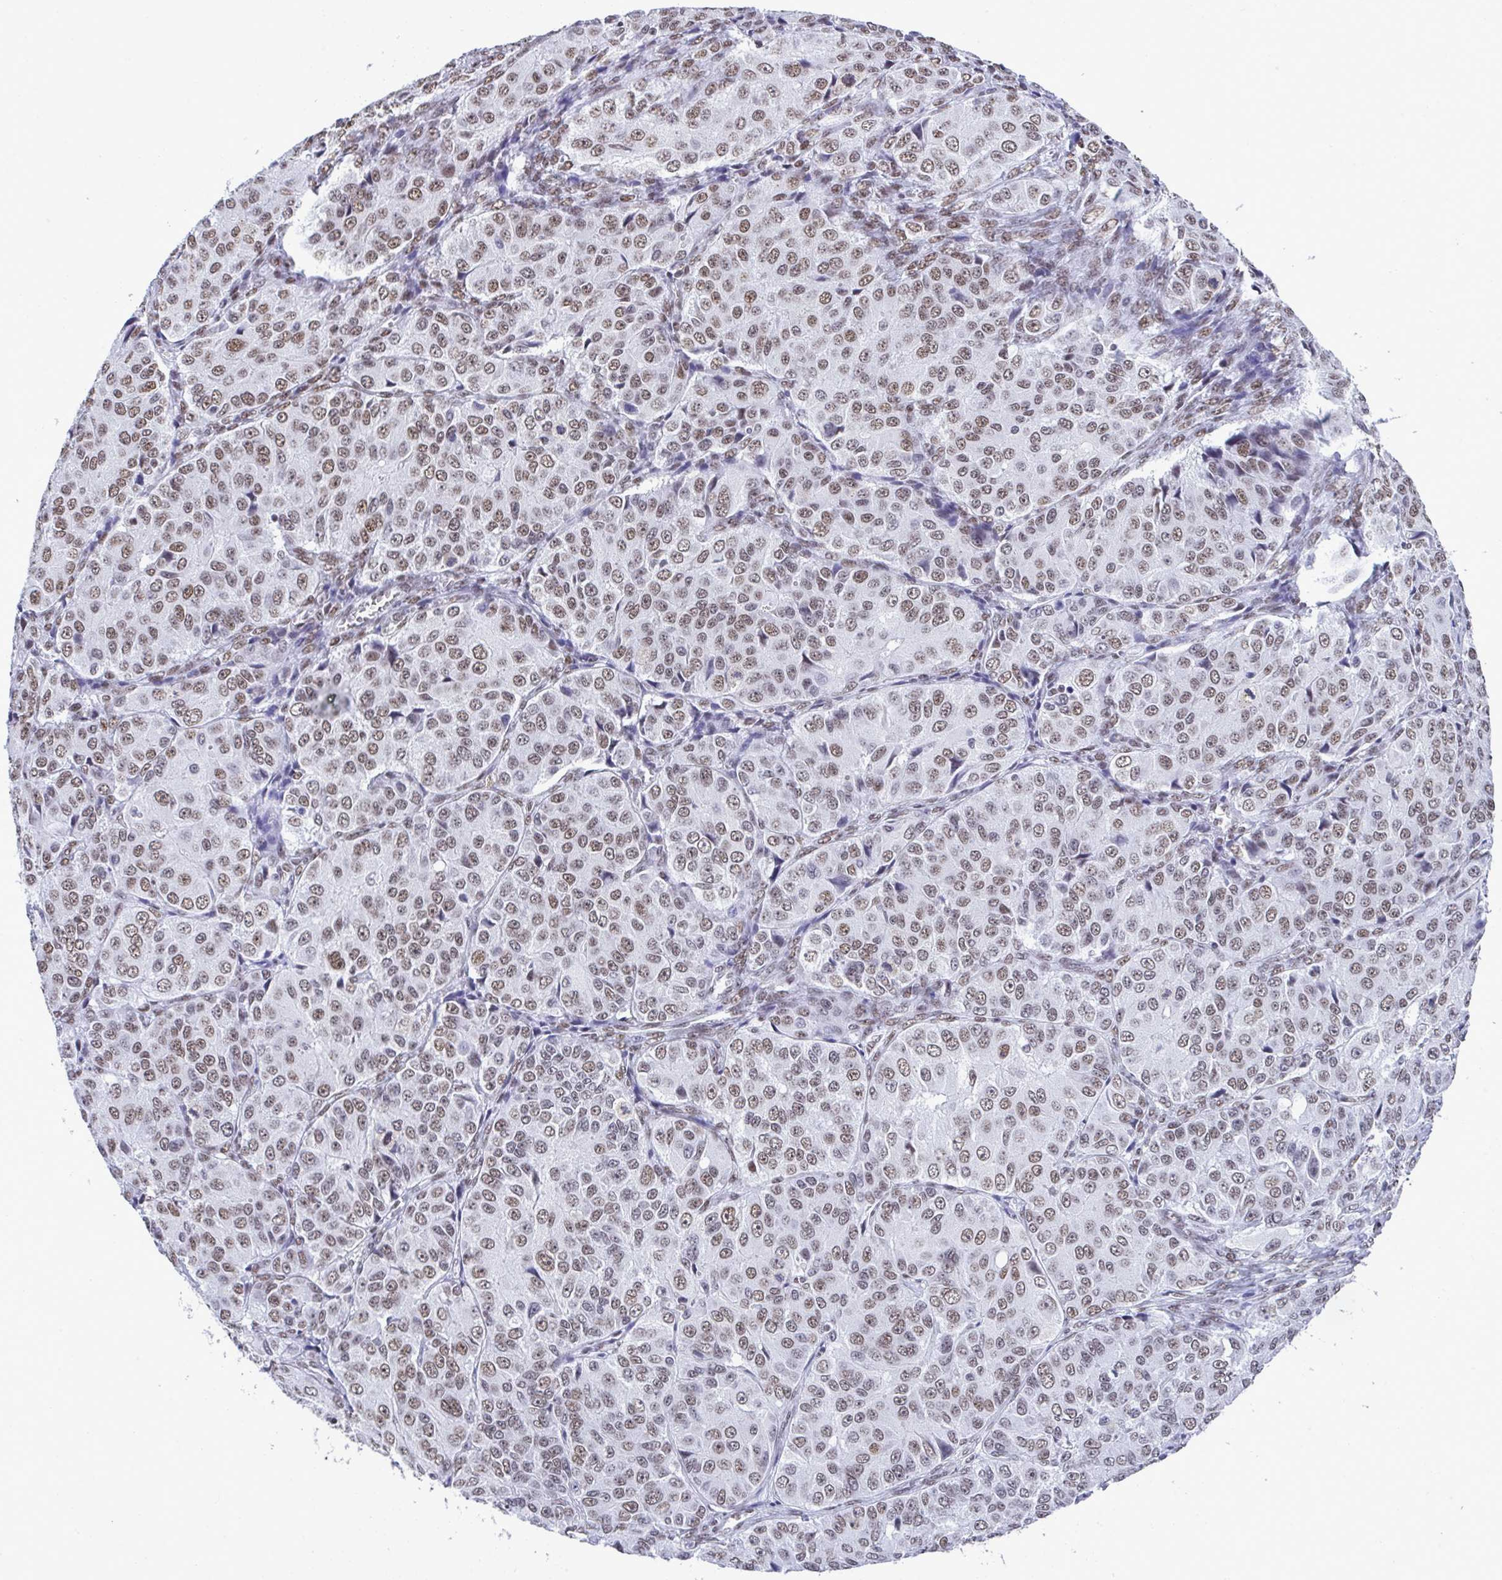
{"staining": {"intensity": "moderate", "quantity": ">75%", "location": "nuclear"}, "tissue": "ovarian cancer", "cell_type": "Tumor cells", "image_type": "cancer", "snomed": [{"axis": "morphology", "description": "Carcinoma, endometroid"}, {"axis": "topography", "description": "Ovary"}], "caption": "Immunohistochemical staining of human ovarian endometroid carcinoma reveals medium levels of moderate nuclear positivity in about >75% of tumor cells.", "gene": "DDX52", "patient": {"sex": "female", "age": 51}}